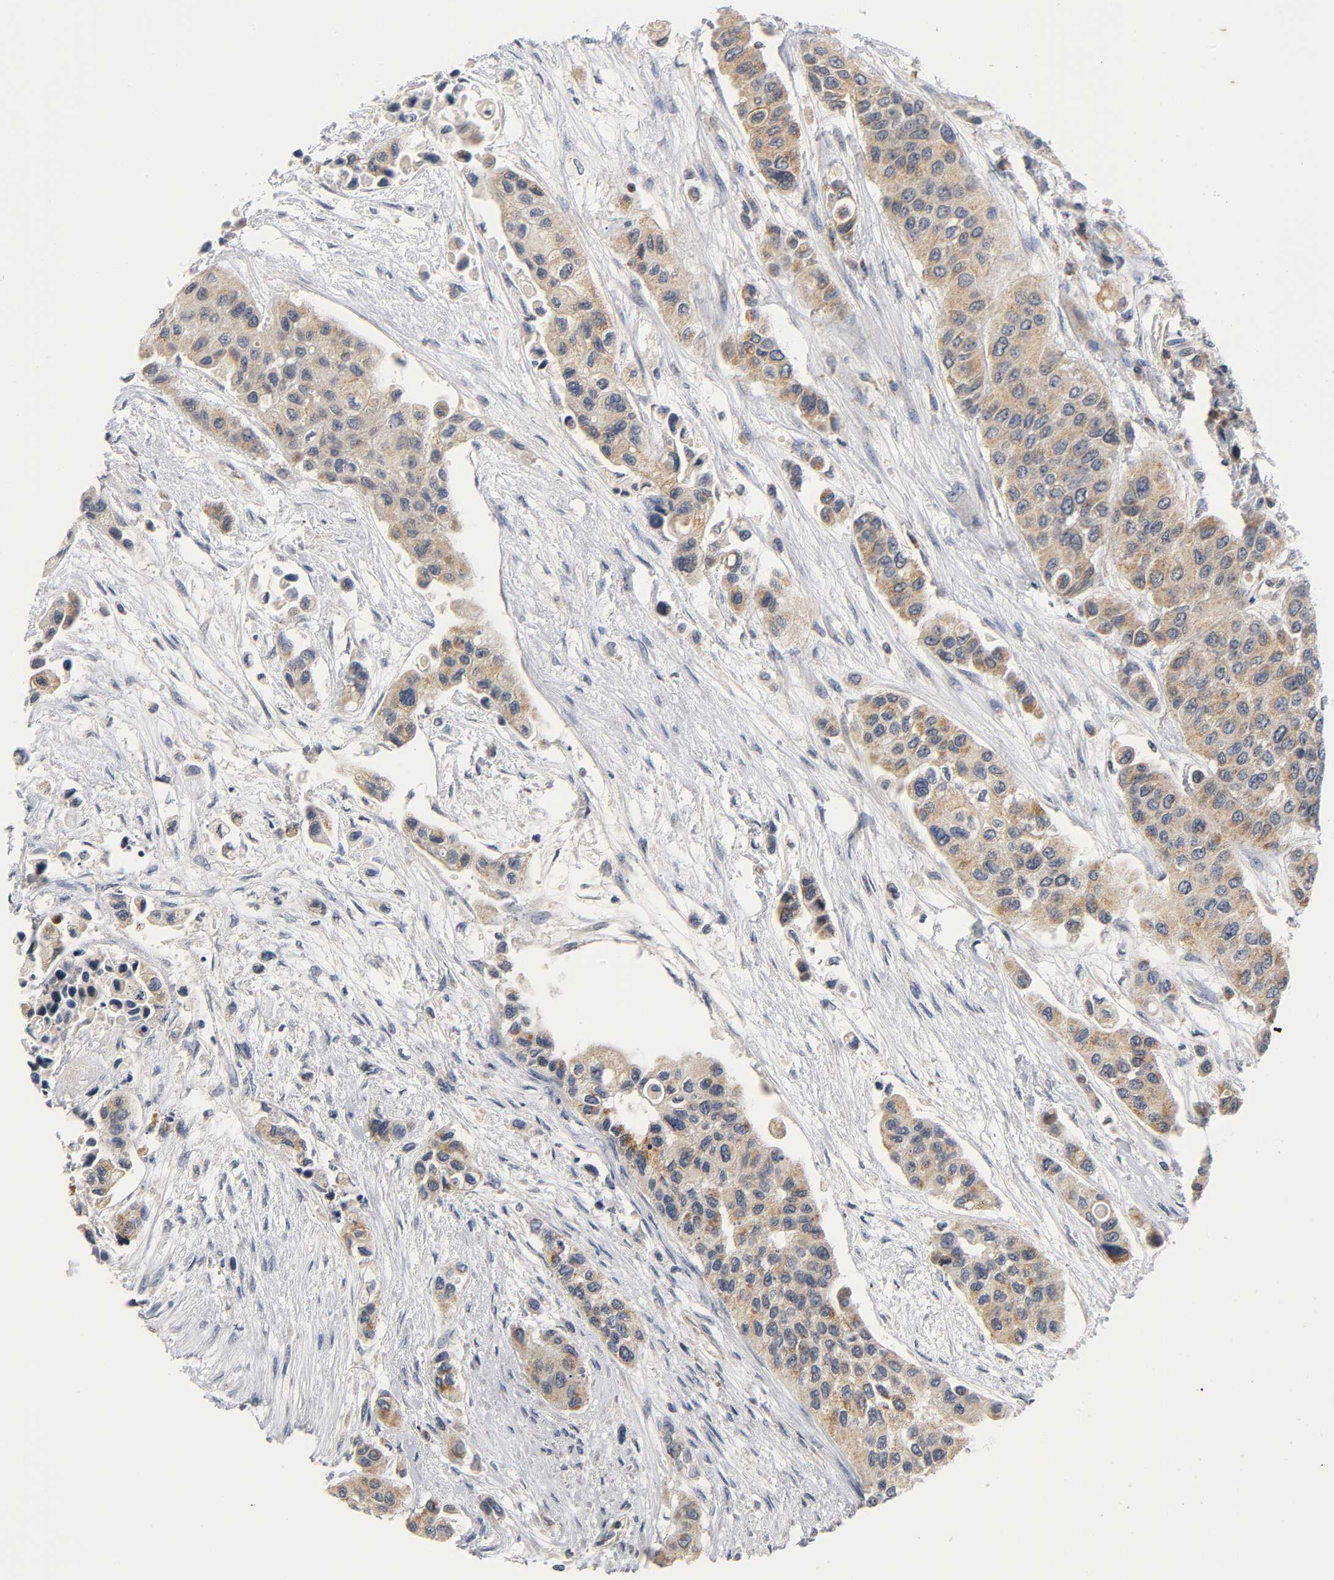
{"staining": {"intensity": "weak", "quantity": ">75%", "location": "cytoplasmic/membranous"}, "tissue": "urothelial cancer", "cell_type": "Tumor cells", "image_type": "cancer", "snomed": [{"axis": "morphology", "description": "Urothelial carcinoma, High grade"}, {"axis": "topography", "description": "Urinary bladder"}], "caption": "Brown immunohistochemical staining in human urothelial cancer reveals weak cytoplasmic/membranous staining in approximately >75% of tumor cells.", "gene": "NRP1", "patient": {"sex": "female", "age": 56}}